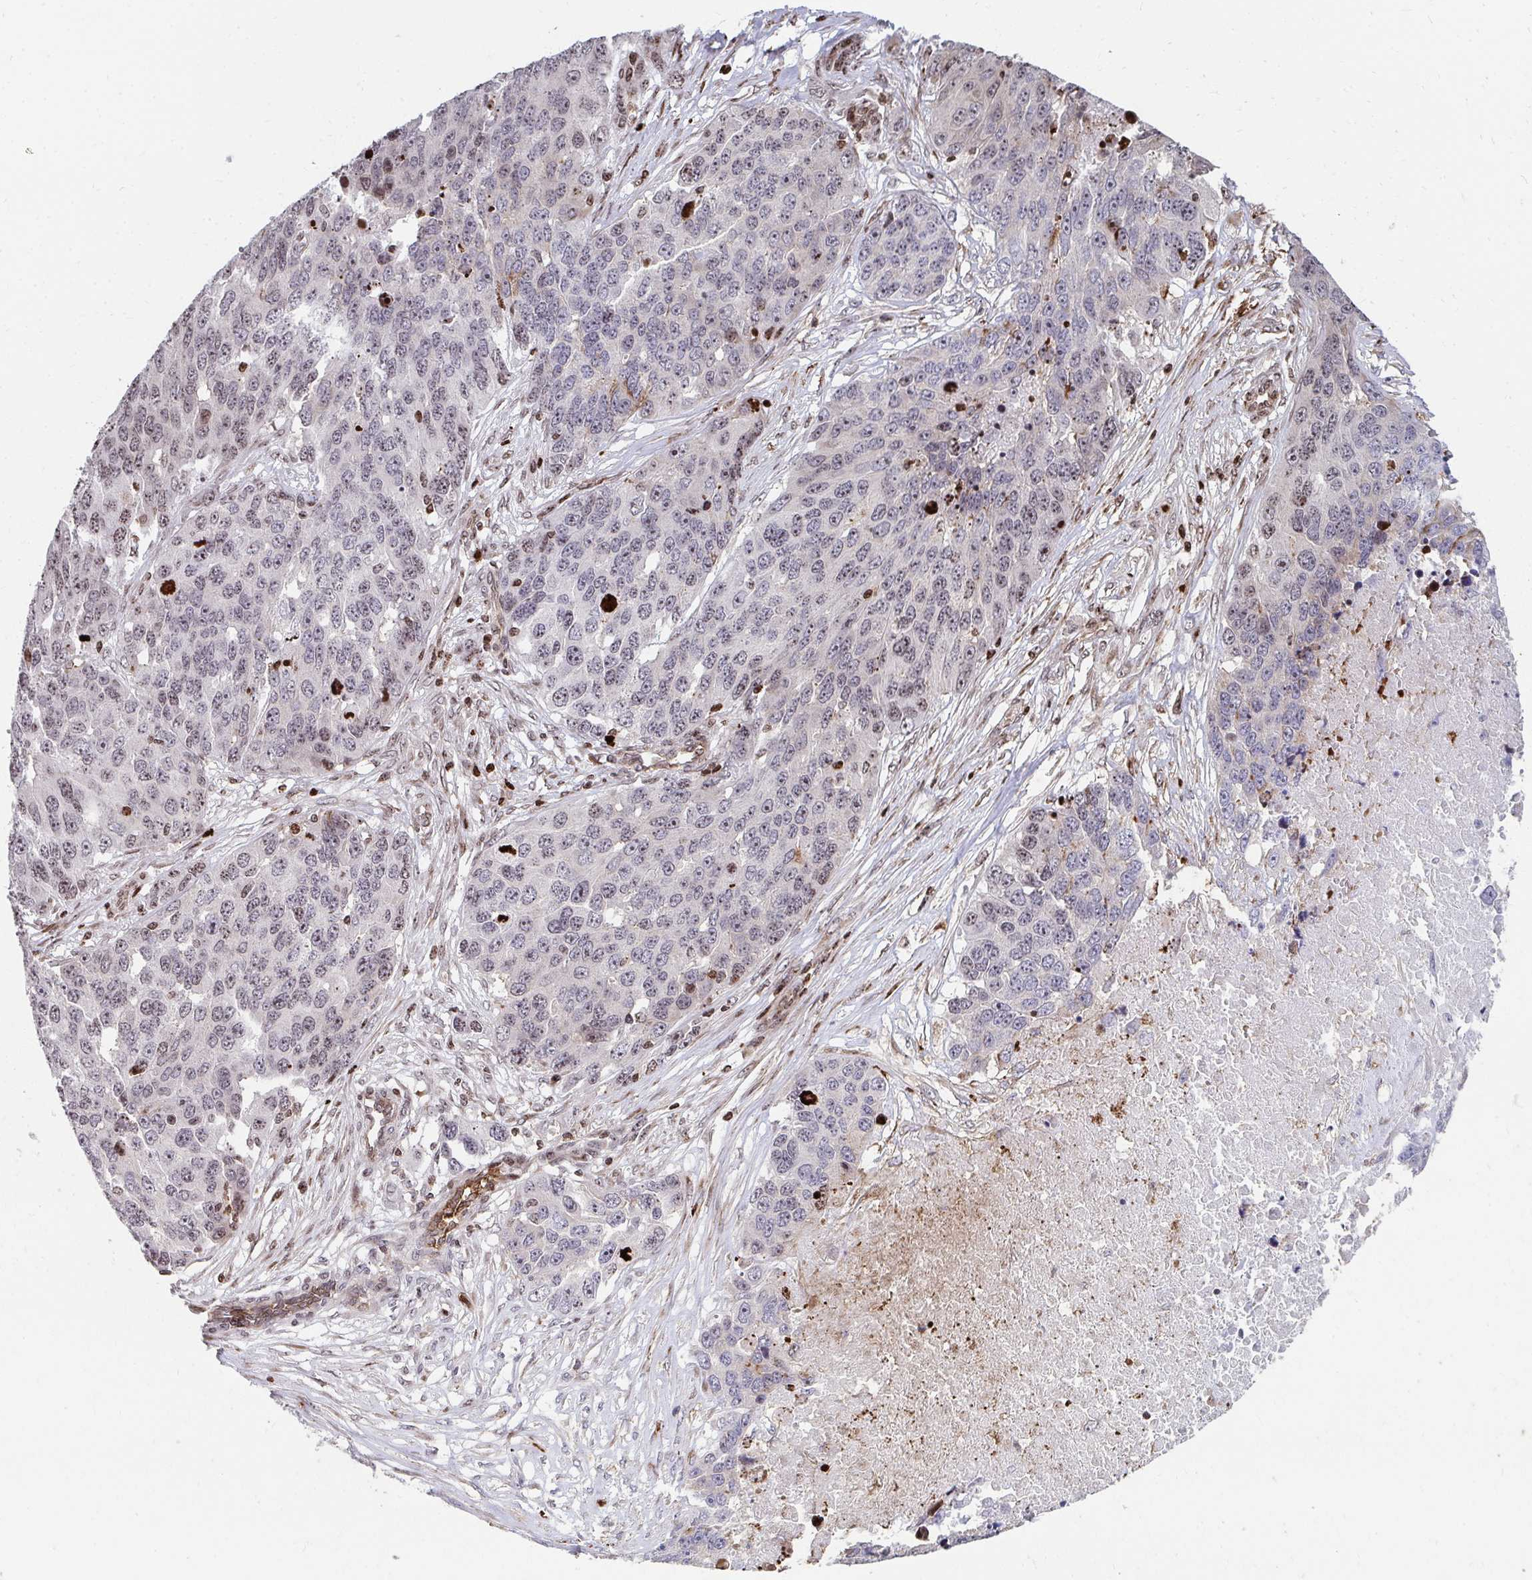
{"staining": {"intensity": "moderate", "quantity": ">75%", "location": "nuclear"}, "tissue": "ovarian cancer", "cell_type": "Tumor cells", "image_type": "cancer", "snomed": [{"axis": "morphology", "description": "Cystadenocarcinoma, serous, NOS"}, {"axis": "topography", "description": "Ovary"}], "caption": "Tumor cells display medium levels of moderate nuclear staining in about >75% of cells in human ovarian cancer (serous cystadenocarcinoma).", "gene": "FOXN3", "patient": {"sex": "female", "age": 76}}